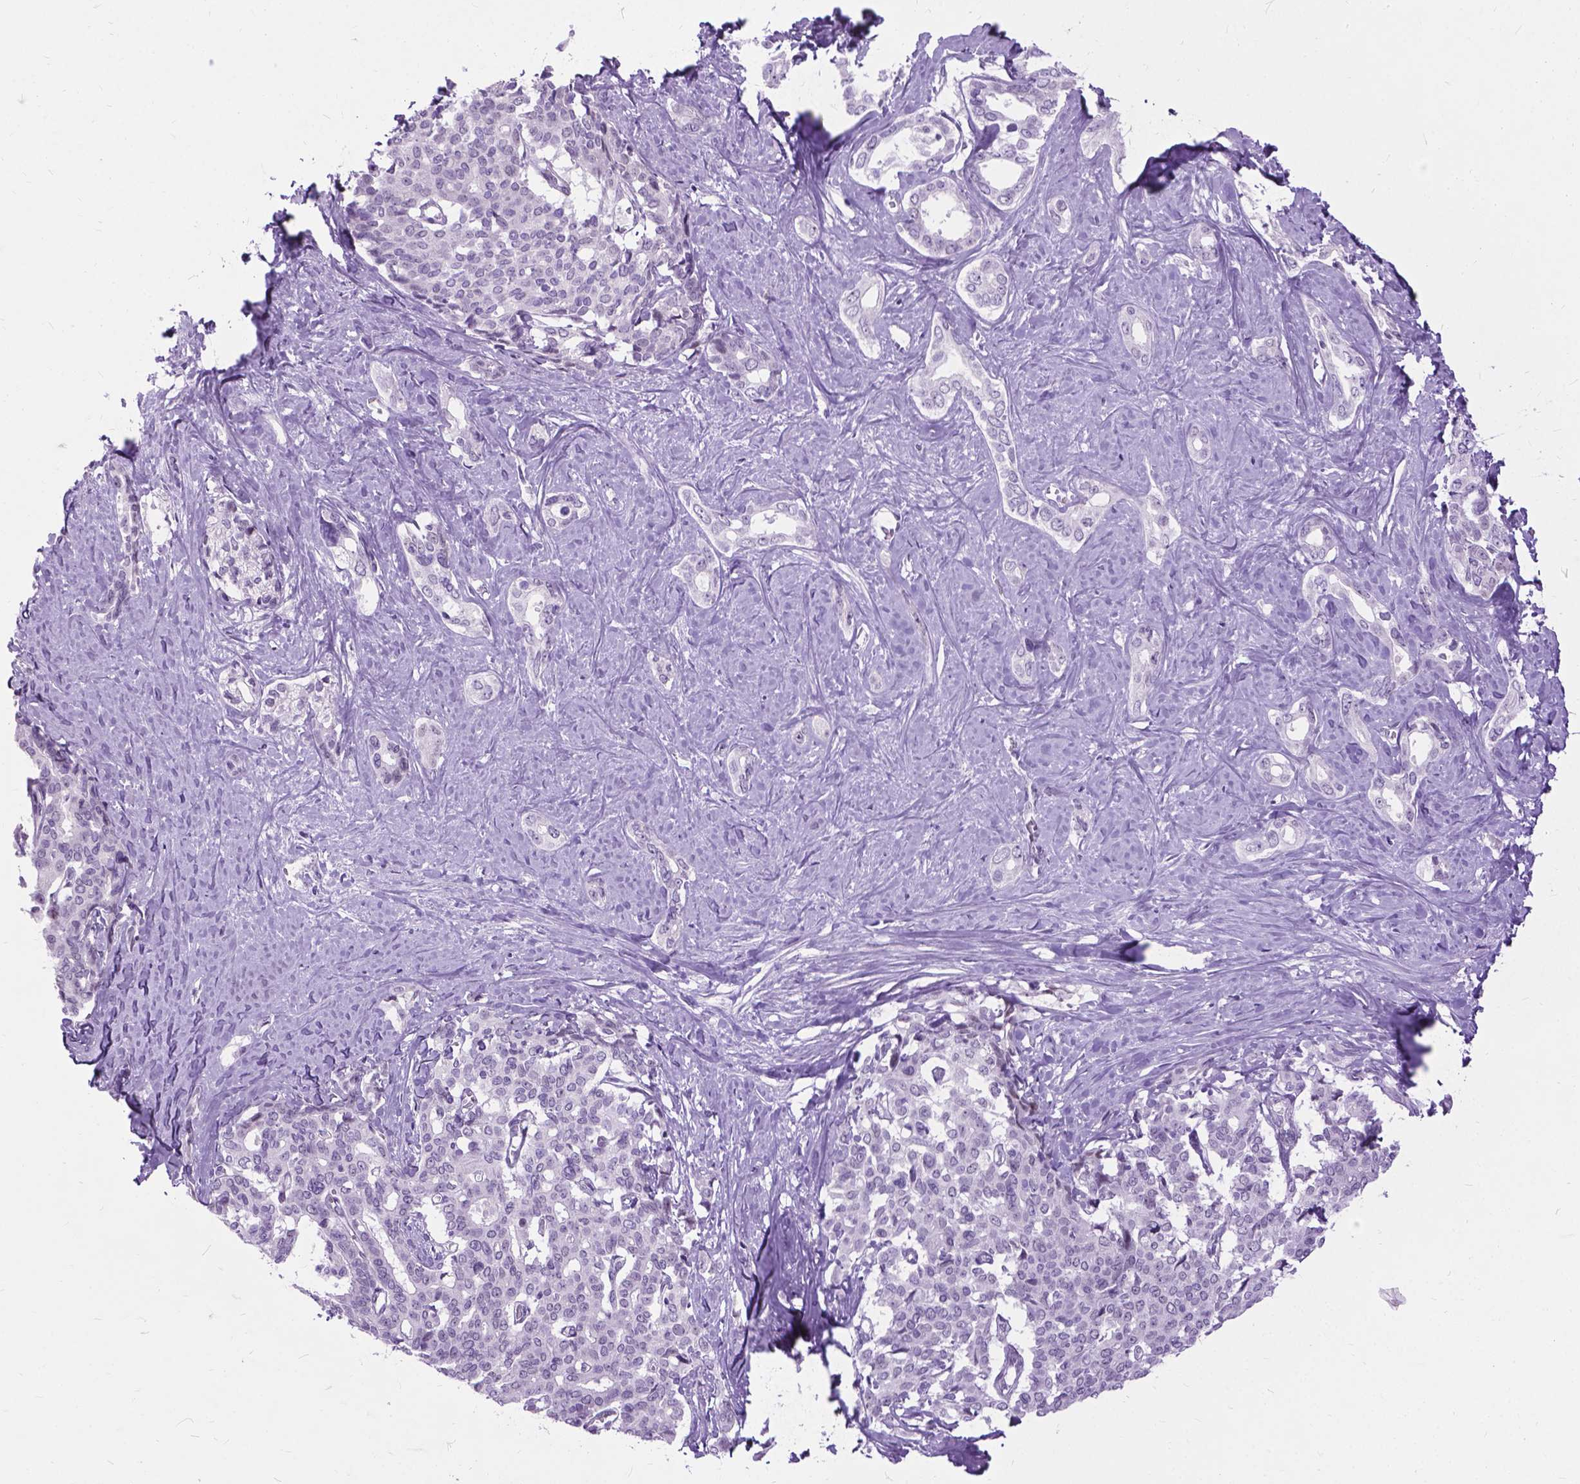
{"staining": {"intensity": "negative", "quantity": "none", "location": "none"}, "tissue": "liver cancer", "cell_type": "Tumor cells", "image_type": "cancer", "snomed": [{"axis": "morphology", "description": "Cholangiocarcinoma"}, {"axis": "topography", "description": "Liver"}], "caption": "This is a photomicrograph of IHC staining of liver cancer (cholangiocarcinoma), which shows no staining in tumor cells.", "gene": "PROB1", "patient": {"sex": "female", "age": 47}}